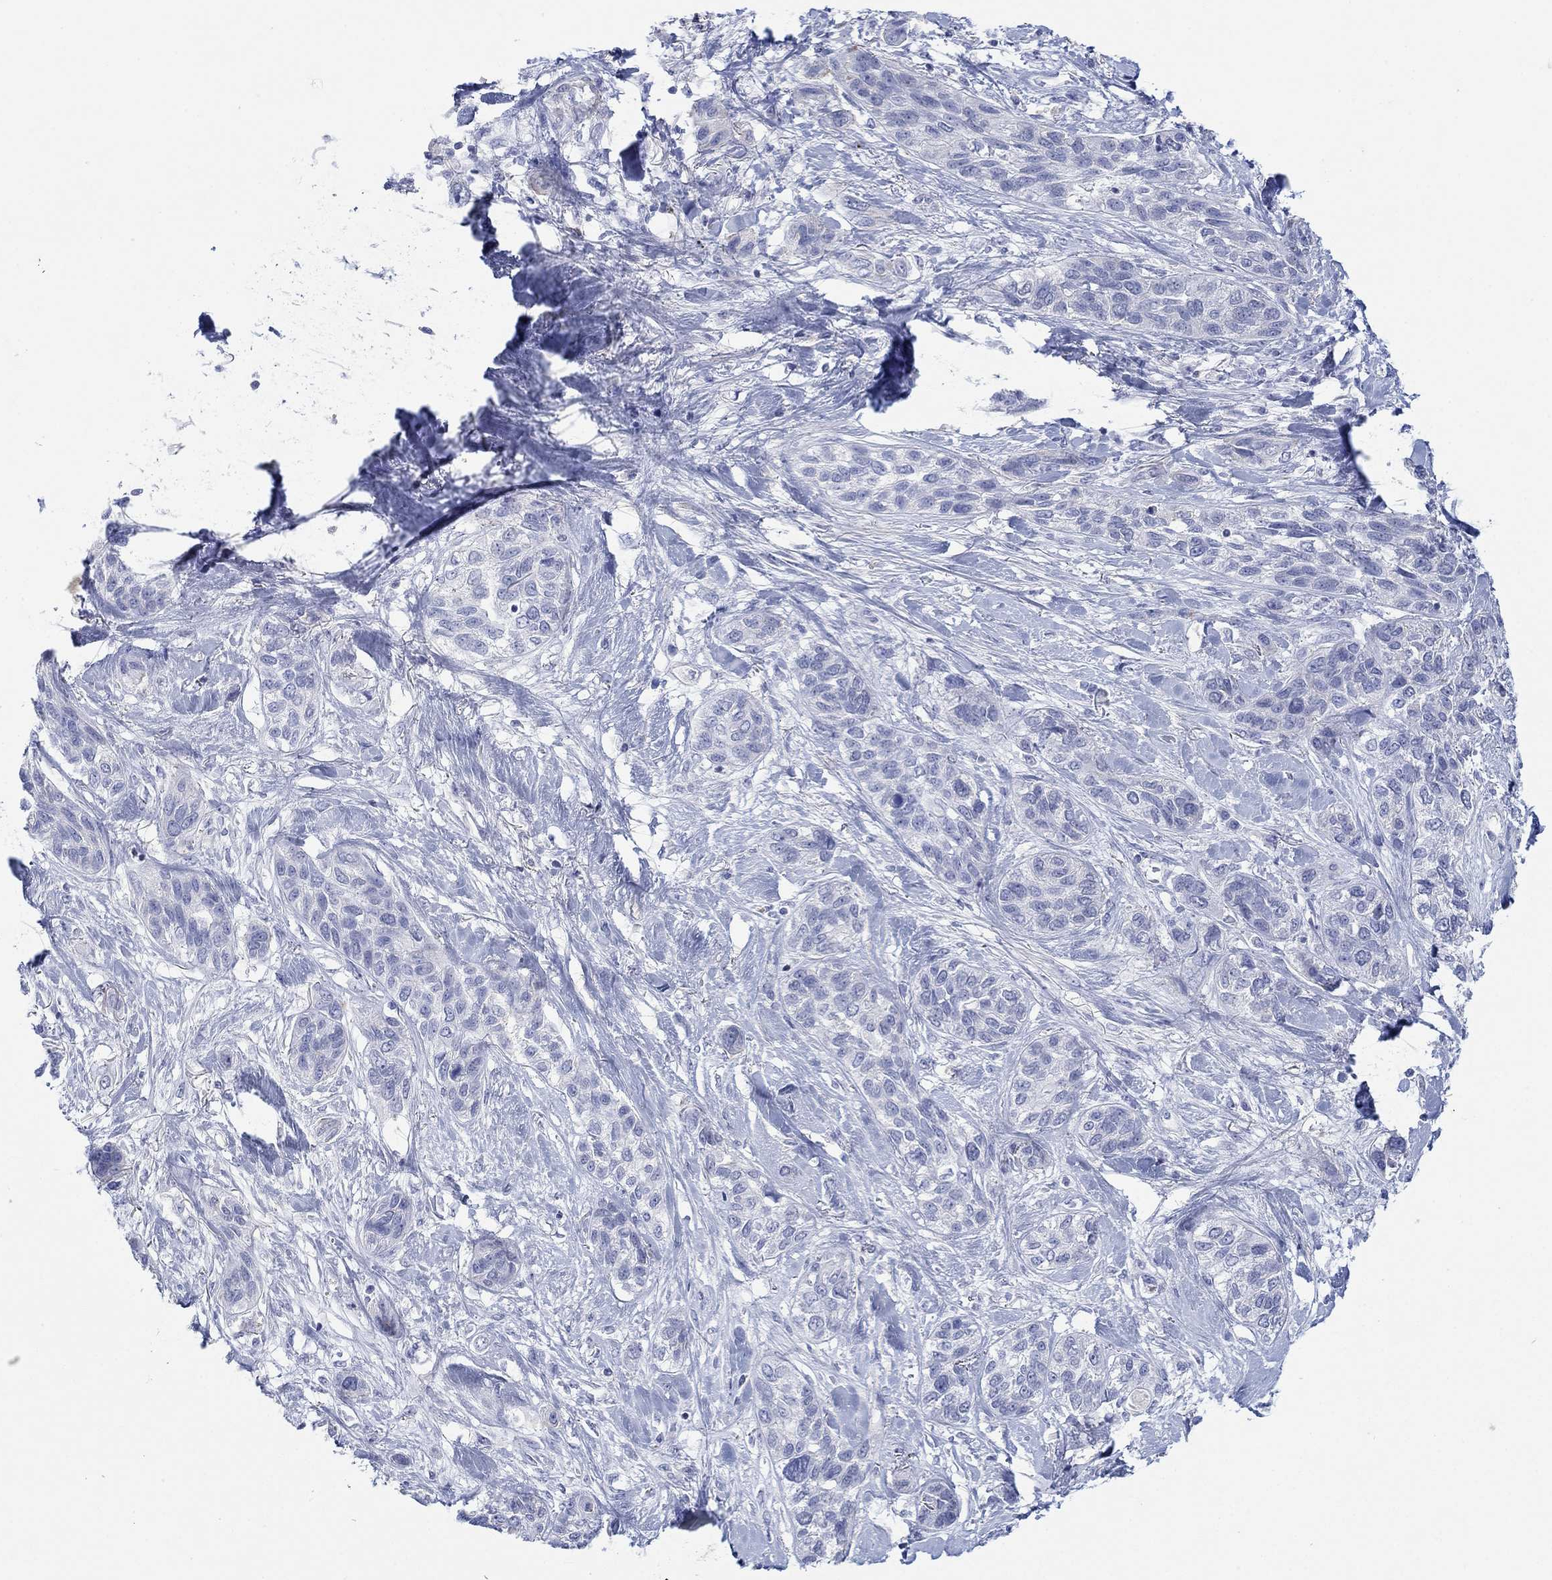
{"staining": {"intensity": "negative", "quantity": "none", "location": "none"}, "tissue": "lung cancer", "cell_type": "Tumor cells", "image_type": "cancer", "snomed": [{"axis": "morphology", "description": "Squamous cell carcinoma, NOS"}, {"axis": "topography", "description": "Lung"}], "caption": "This micrograph is of squamous cell carcinoma (lung) stained with immunohistochemistry (IHC) to label a protein in brown with the nuclei are counter-stained blue. There is no positivity in tumor cells.", "gene": "PPIL6", "patient": {"sex": "female", "age": 70}}